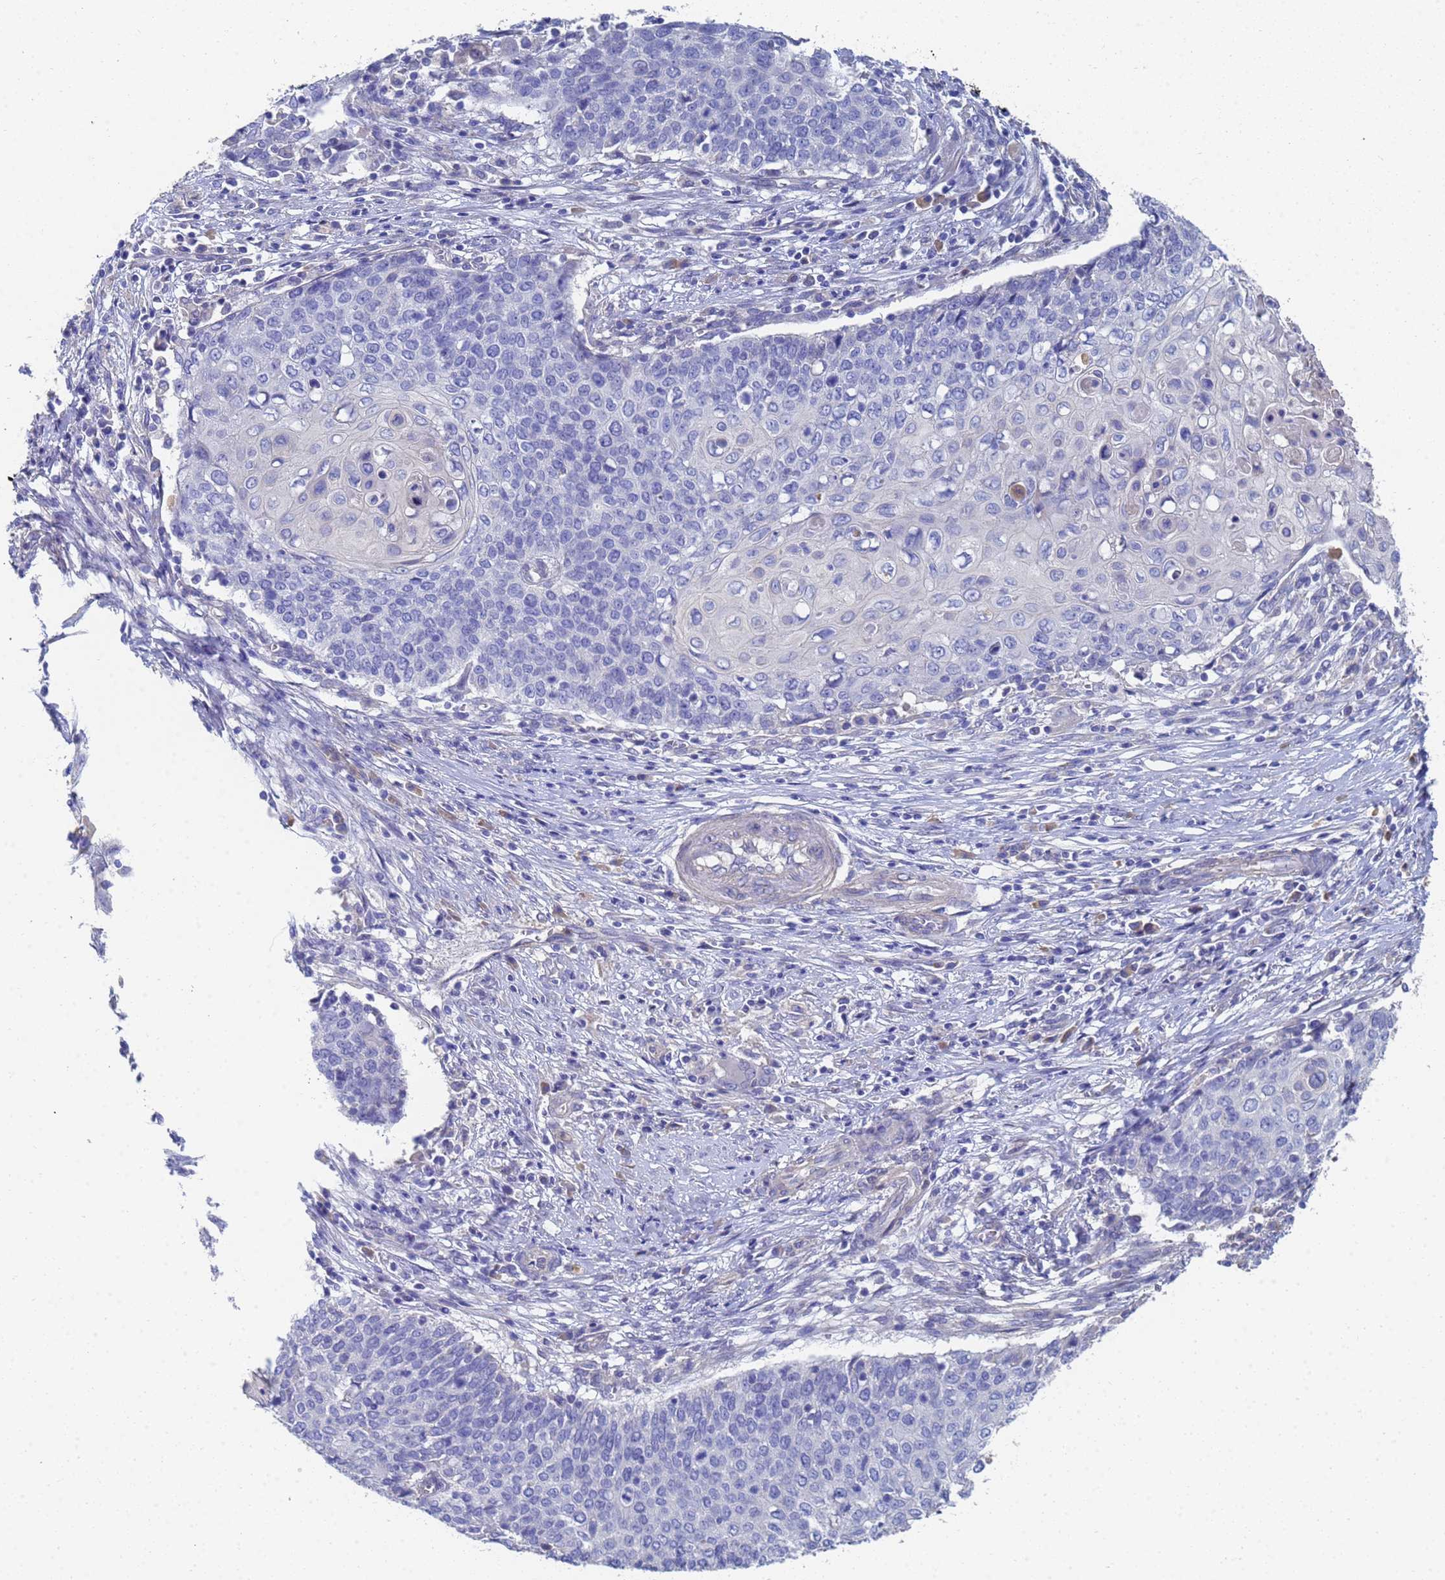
{"staining": {"intensity": "negative", "quantity": "none", "location": "none"}, "tissue": "cervical cancer", "cell_type": "Tumor cells", "image_type": "cancer", "snomed": [{"axis": "morphology", "description": "Squamous cell carcinoma, NOS"}, {"axis": "topography", "description": "Cervix"}], "caption": "Cervical cancer was stained to show a protein in brown. There is no significant positivity in tumor cells.", "gene": "LBX2", "patient": {"sex": "female", "age": 39}}